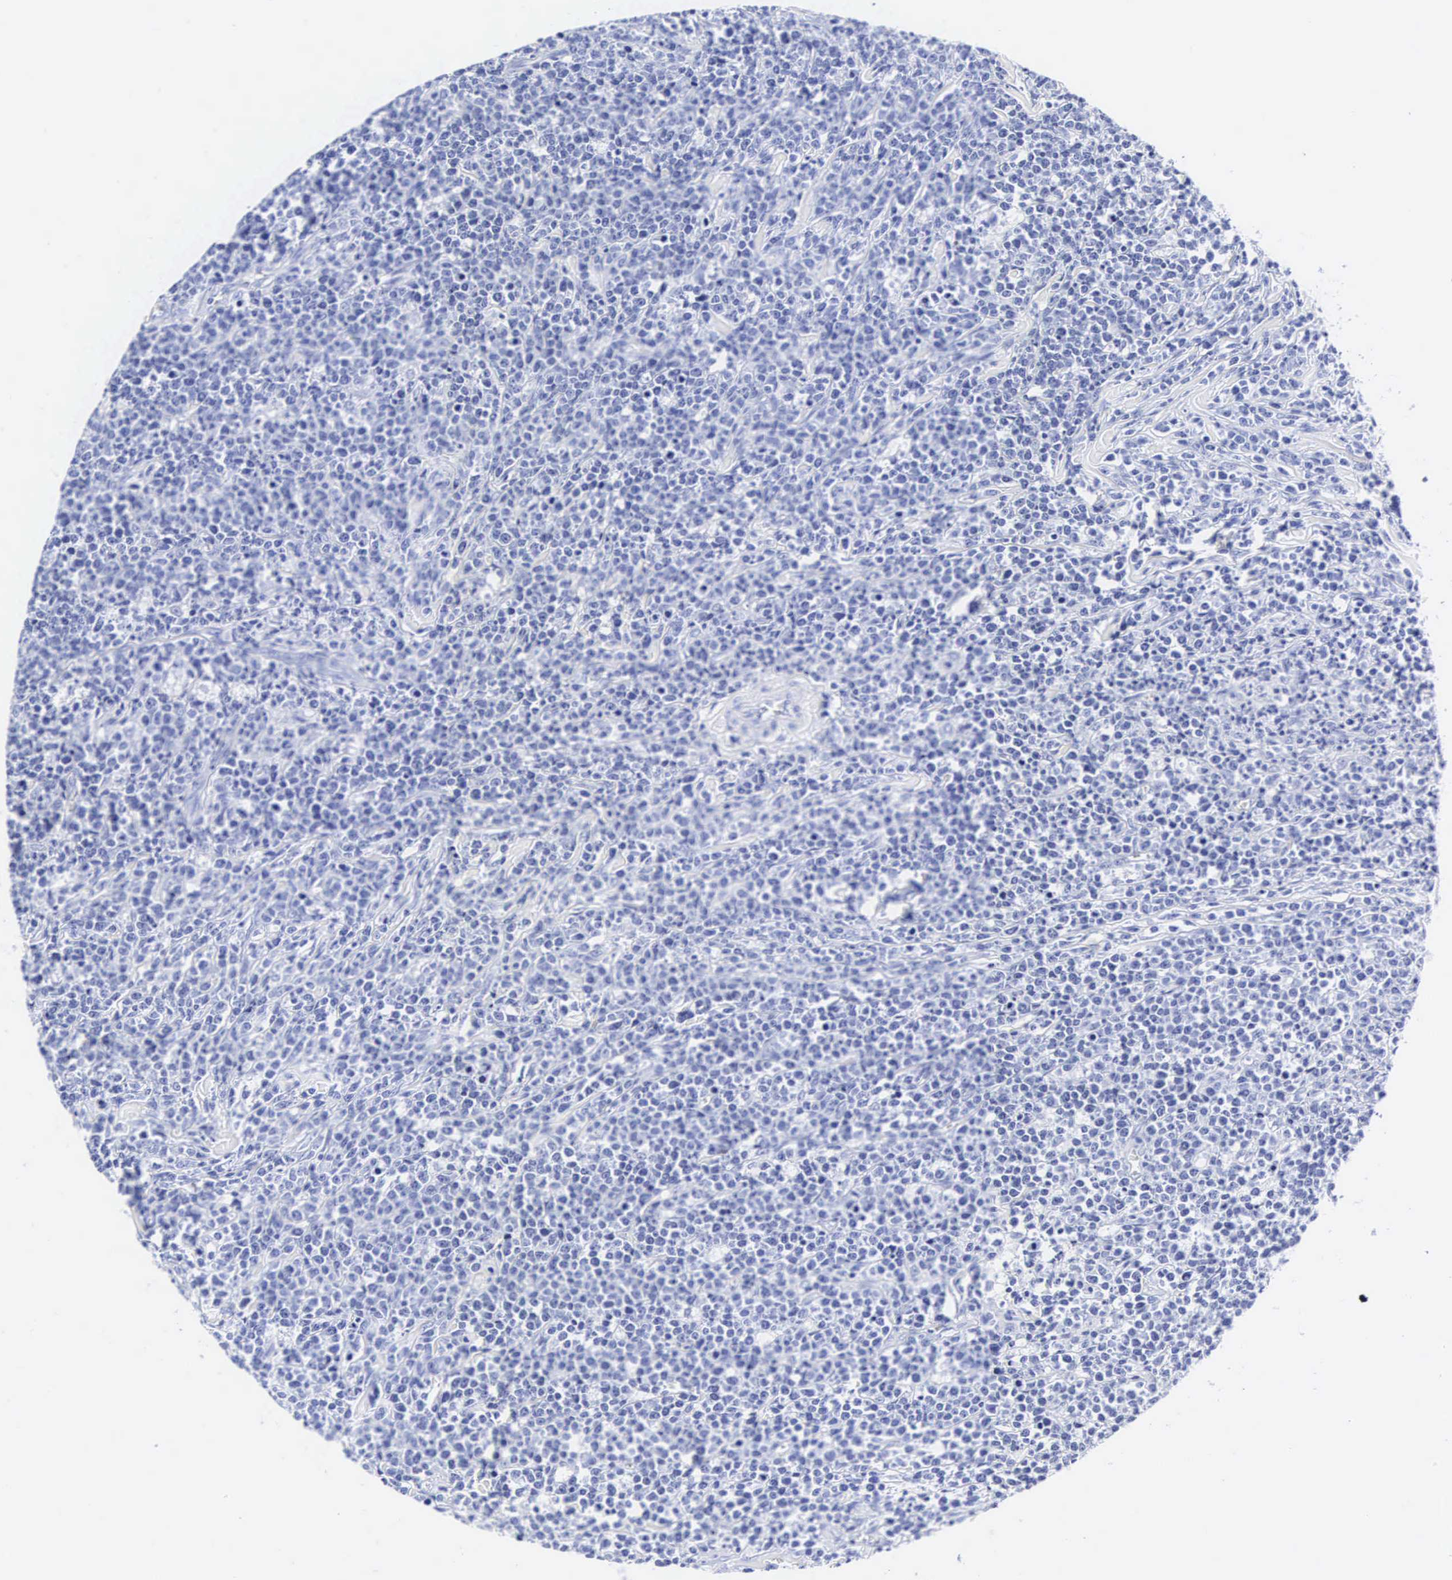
{"staining": {"intensity": "negative", "quantity": "none", "location": "none"}, "tissue": "lymphoma", "cell_type": "Tumor cells", "image_type": "cancer", "snomed": [{"axis": "morphology", "description": "Malignant lymphoma, non-Hodgkin's type, High grade"}, {"axis": "topography", "description": "Small intestine"}, {"axis": "topography", "description": "Colon"}], "caption": "IHC micrograph of human high-grade malignant lymphoma, non-Hodgkin's type stained for a protein (brown), which reveals no staining in tumor cells.", "gene": "INS", "patient": {"sex": "male", "age": 8}}